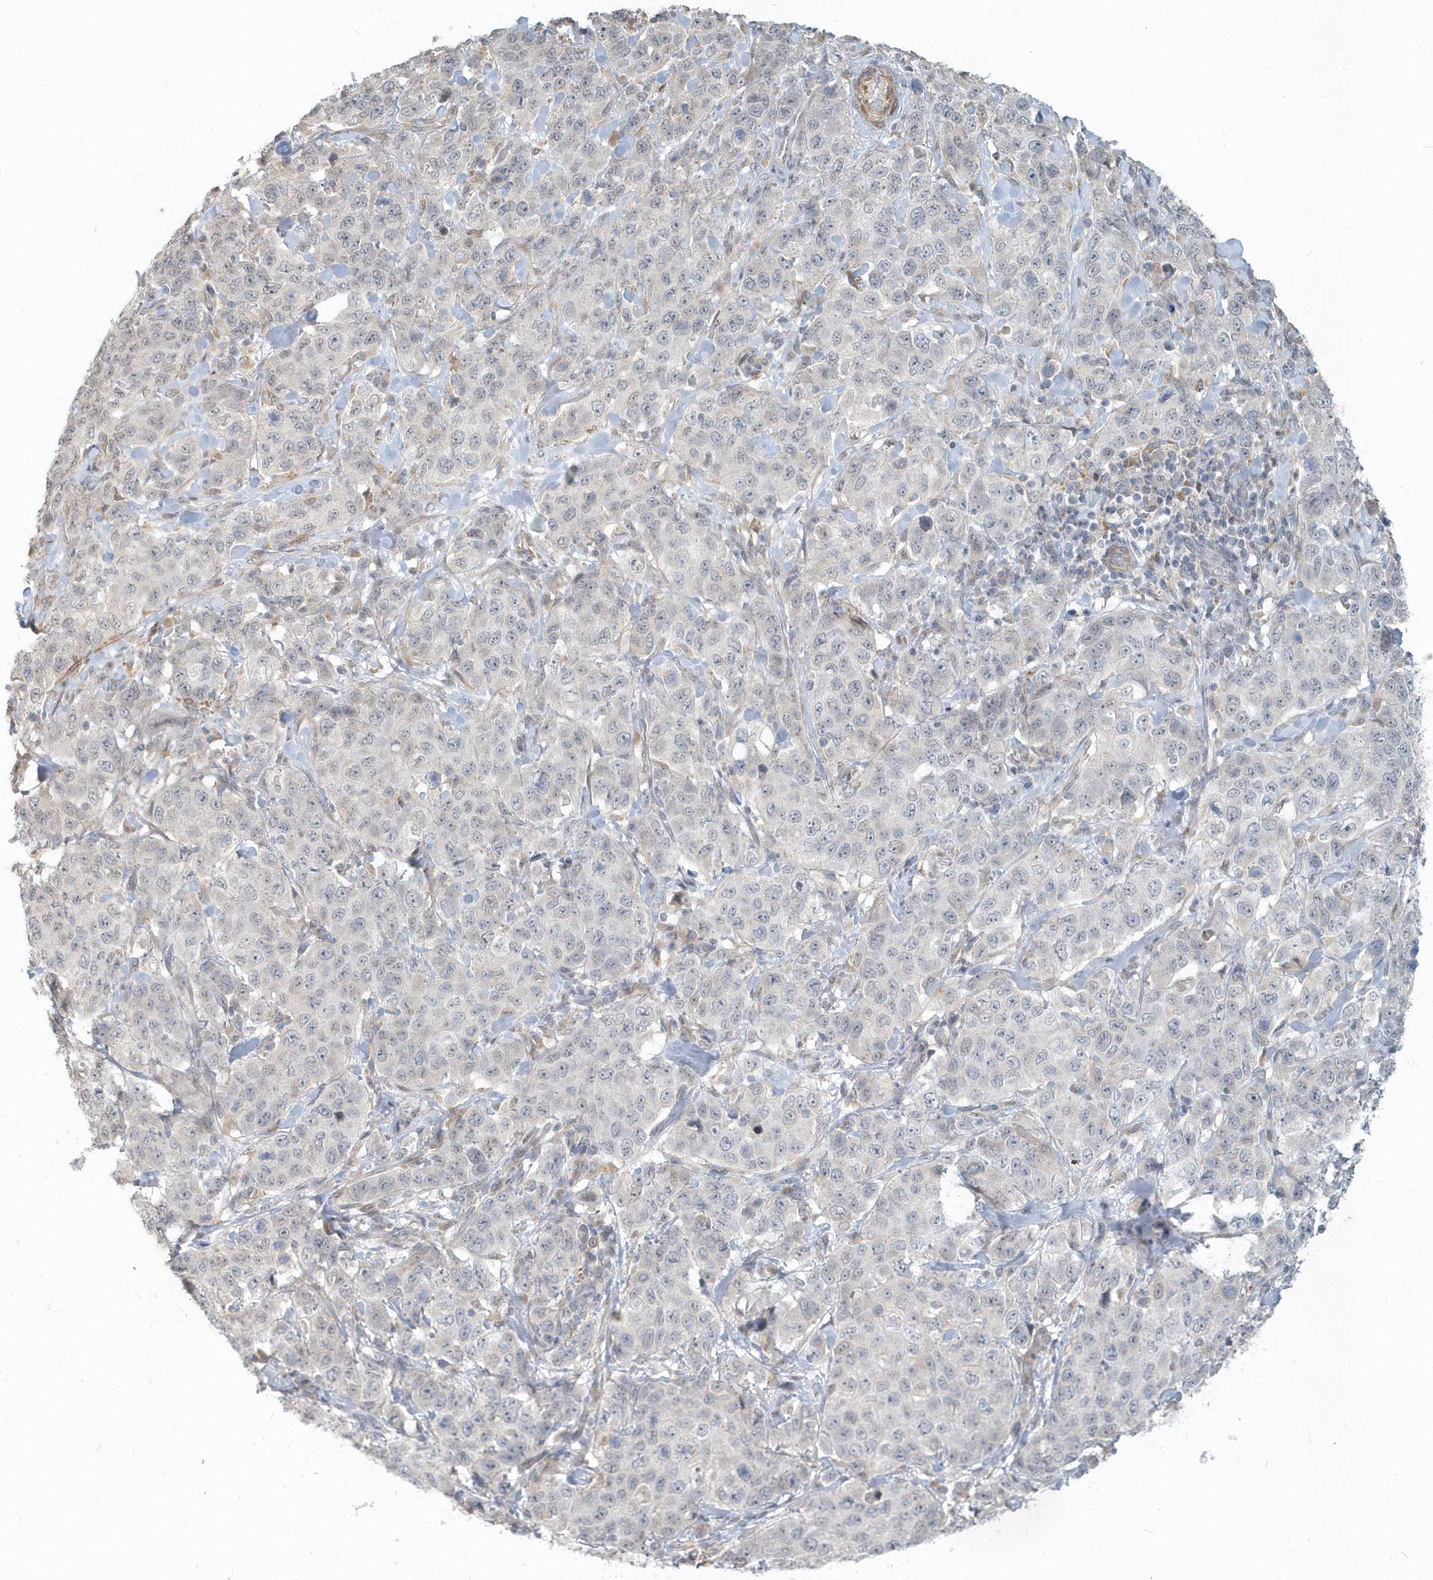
{"staining": {"intensity": "negative", "quantity": "none", "location": "none"}, "tissue": "stomach cancer", "cell_type": "Tumor cells", "image_type": "cancer", "snomed": [{"axis": "morphology", "description": "Adenocarcinoma, NOS"}, {"axis": "topography", "description": "Stomach"}], "caption": "High magnification brightfield microscopy of adenocarcinoma (stomach) stained with DAB (brown) and counterstained with hematoxylin (blue): tumor cells show no significant positivity. Brightfield microscopy of IHC stained with DAB (3,3'-diaminobenzidine) (brown) and hematoxylin (blue), captured at high magnification.", "gene": "NAPB", "patient": {"sex": "male", "age": 48}}